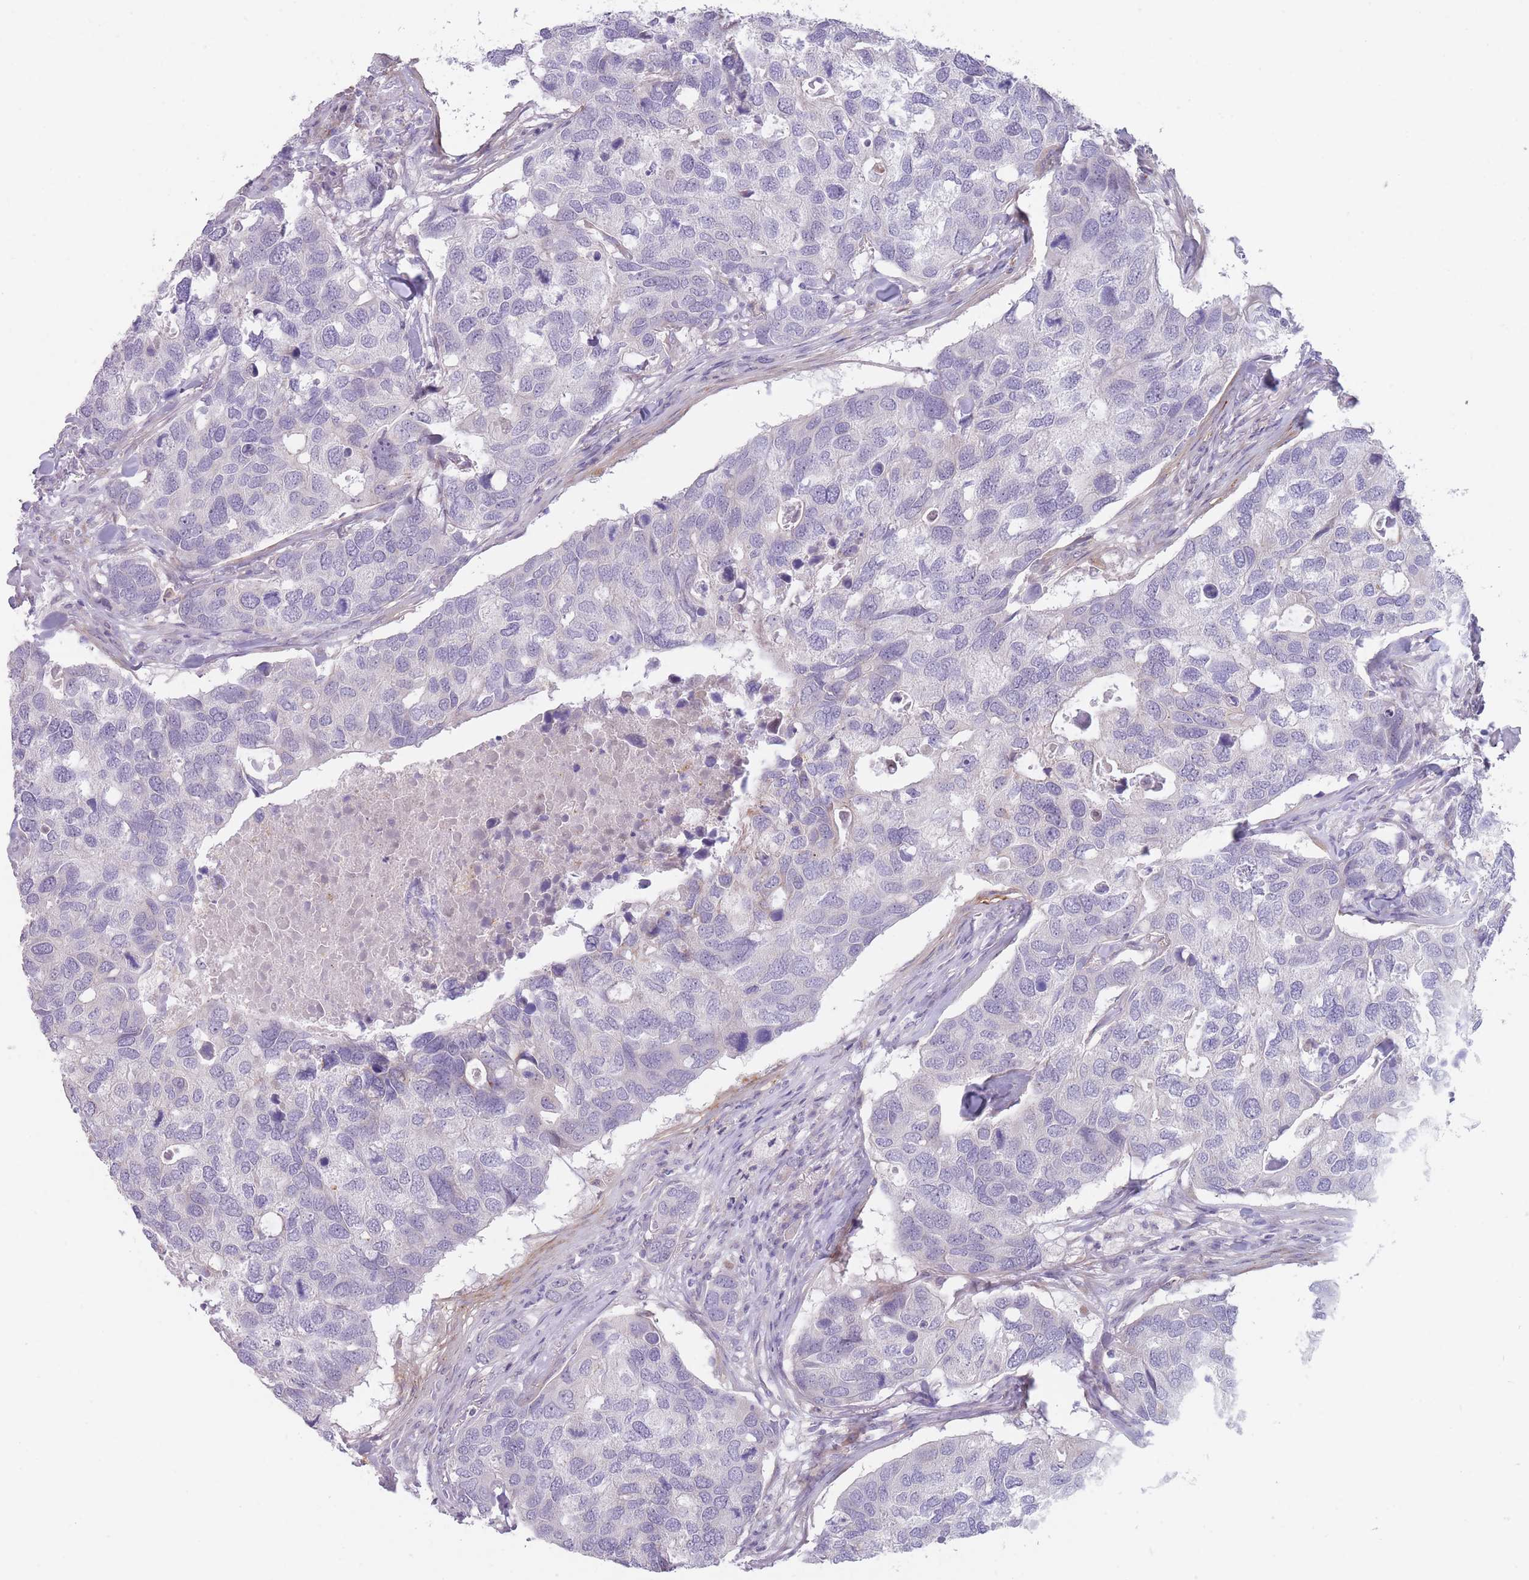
{"staining": {"intensity": "negative", "quantity": "none", "location": "none"}, "tissue": "breast cancer", "cell_type": "Tumor cells", "image_type": "cancer", "snomed": [{"axis": "morphology", "description": "Duct carcinoma"}, {"axis": "topography", "description": "Breast"}], "caption": "IHC photomicrograph of neoplastic tissue: breast cancer stained with DAB reveals no significant protein expression in tumor cells.", "gene": "PAIP2B", "patient": {"sex": "female", "age": 83}}